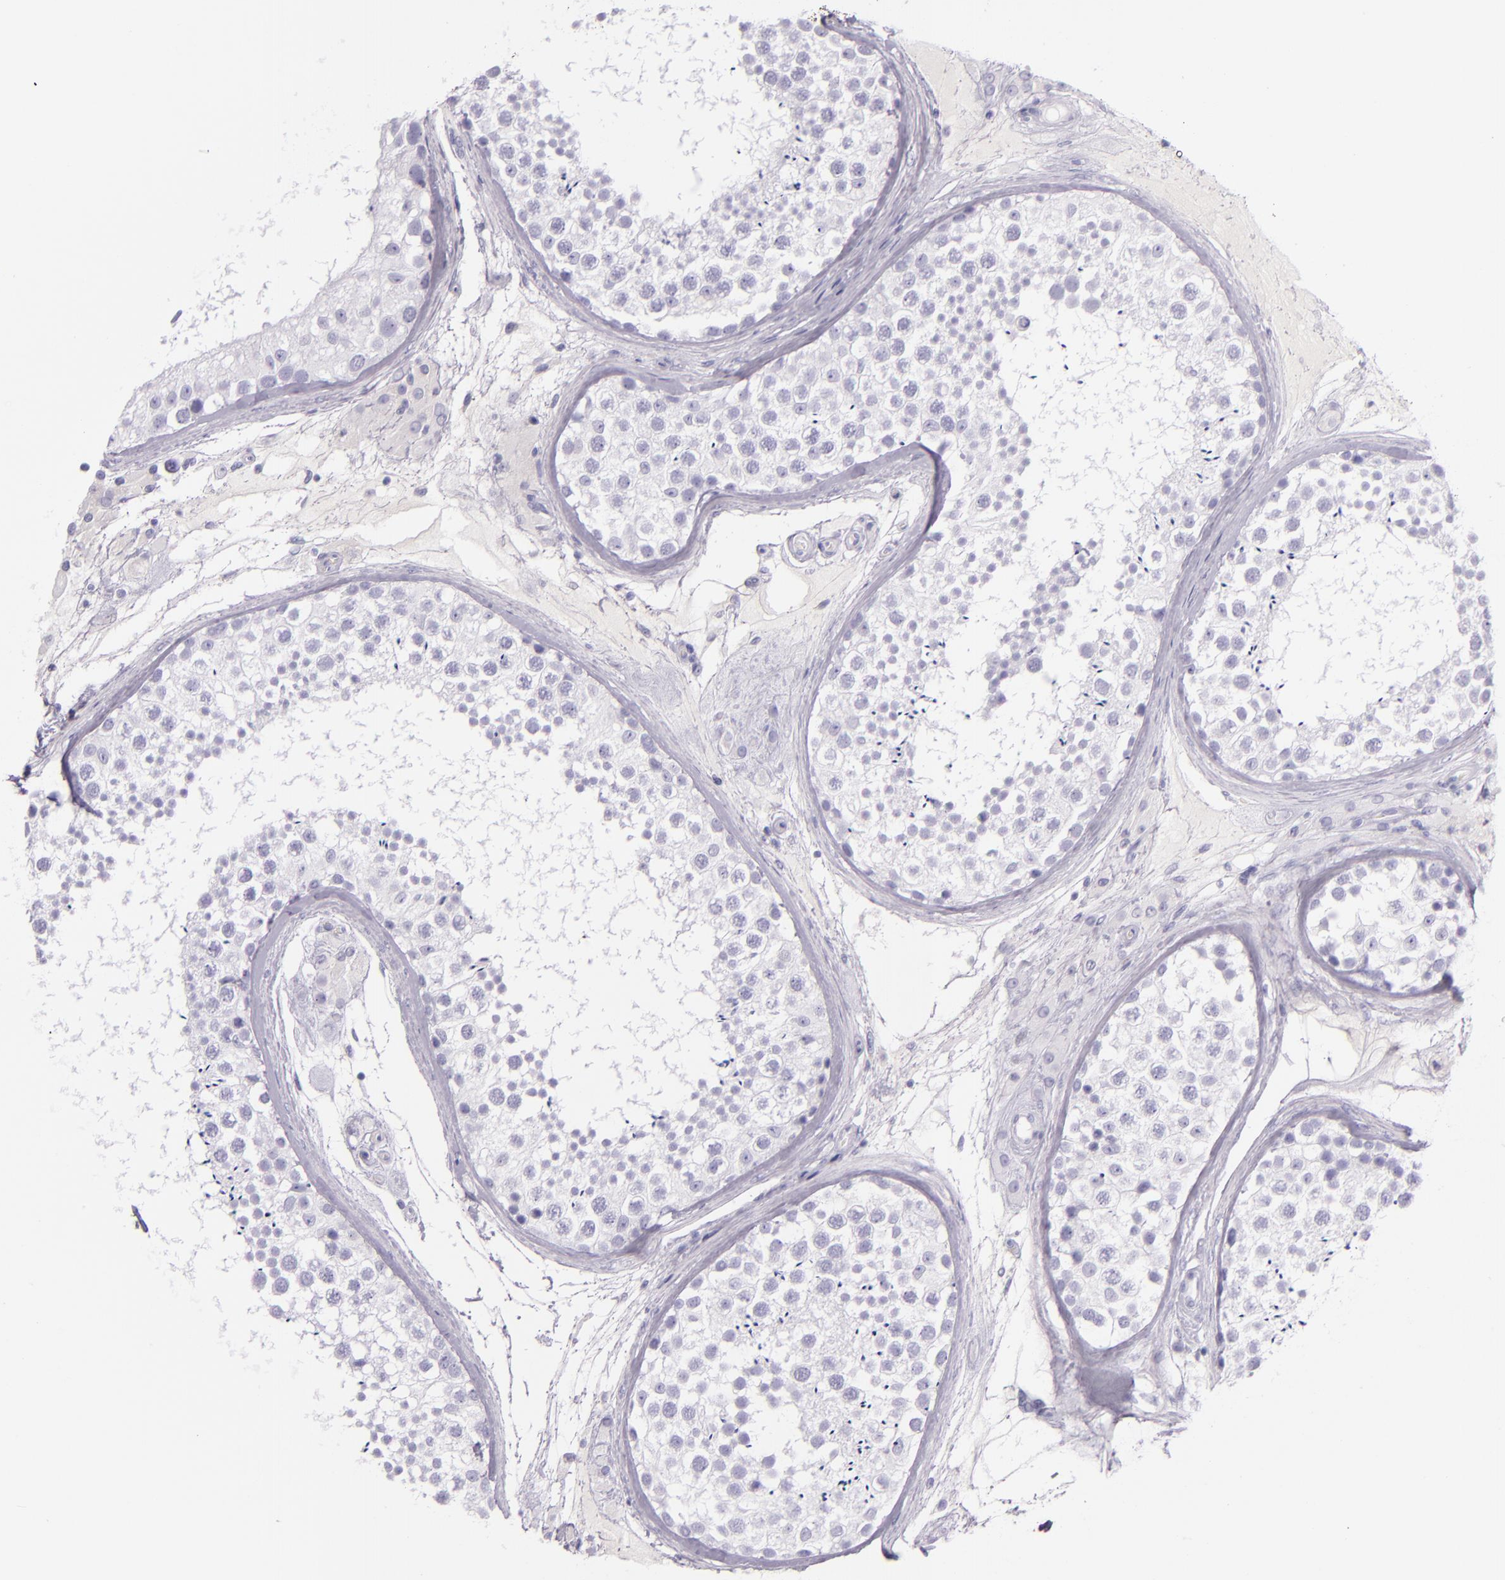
{"staining": {"intensity": "negative", "quantity": "none", "location": "none"}, "tissue": "testis", "cell_type": "Cells in seminiferous ducts", "image_type": "normal", "snomed": [{"axis": "morphology", "description": "Normal tissue, NOS"}, {"axis": "topography", "description": "Testis"}], "caption": "Immunohistochemistry micrograph of normal testis: testis stained with DAB (3,3'-diaminobenzidine) shows no significant protein staining in cells in seminiferous ducts. Nuclei are stained in blue.", "gene": "CEACAM1", "patient": {"sex": "male", "age": 46}}